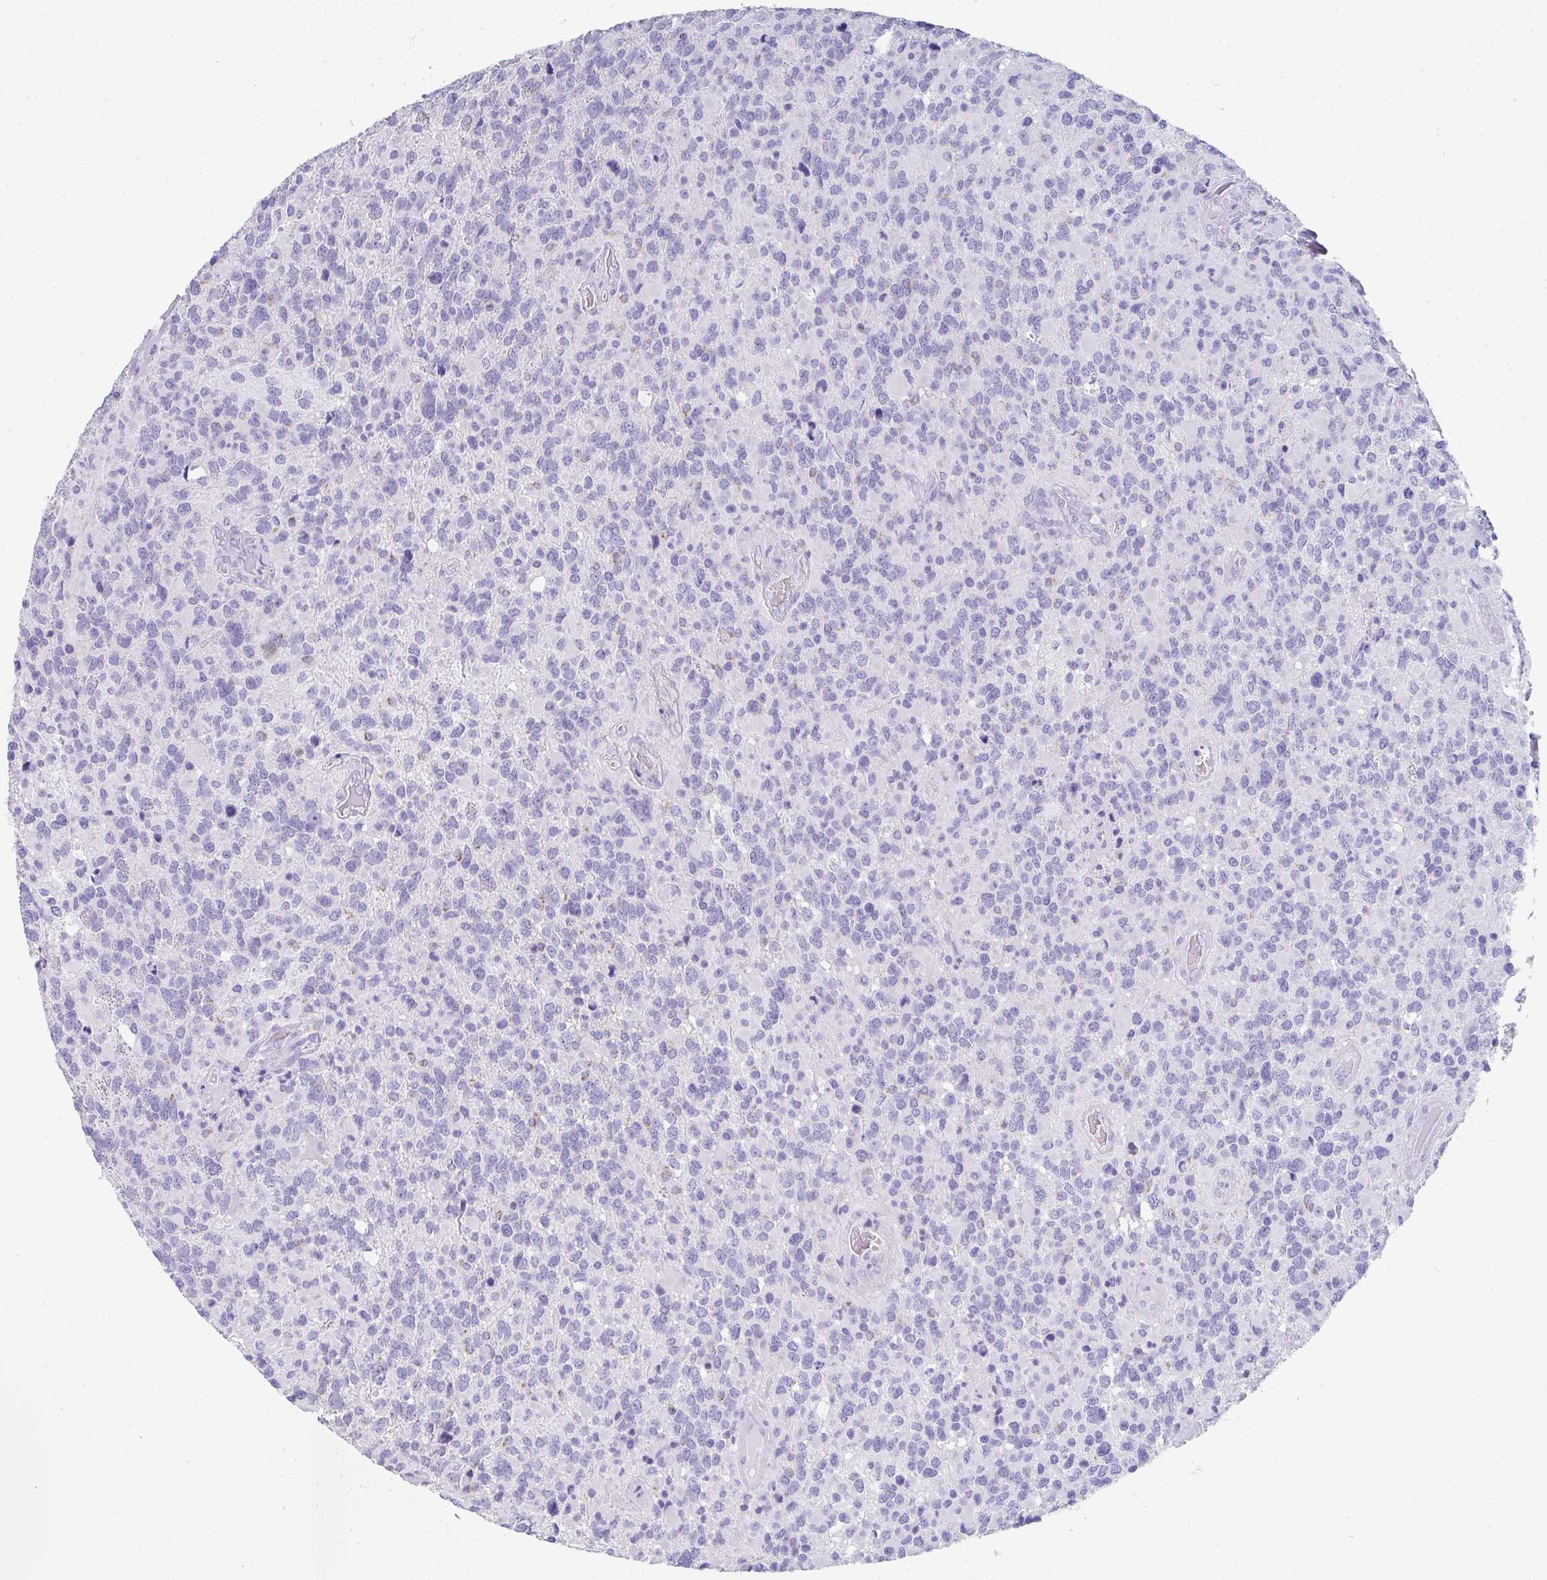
{"staining": {"intensity": "negative", "quantity": "none", "location": "none"}, "tissue": "glioma", "cell_type": "Tumor cells", "image_type": "cancer", "snomed": [{"axis": "morphology", "description": "Glioma, malignant, High grade"}, {"axis": "topography", "description": "Brain"}], "caption": "The histopathology image demonstrates no significant positivity in tumor cells of malignant glioma (high-grade).", "gene": "RLF", "patient": {"sex": "female", "age": 40}}